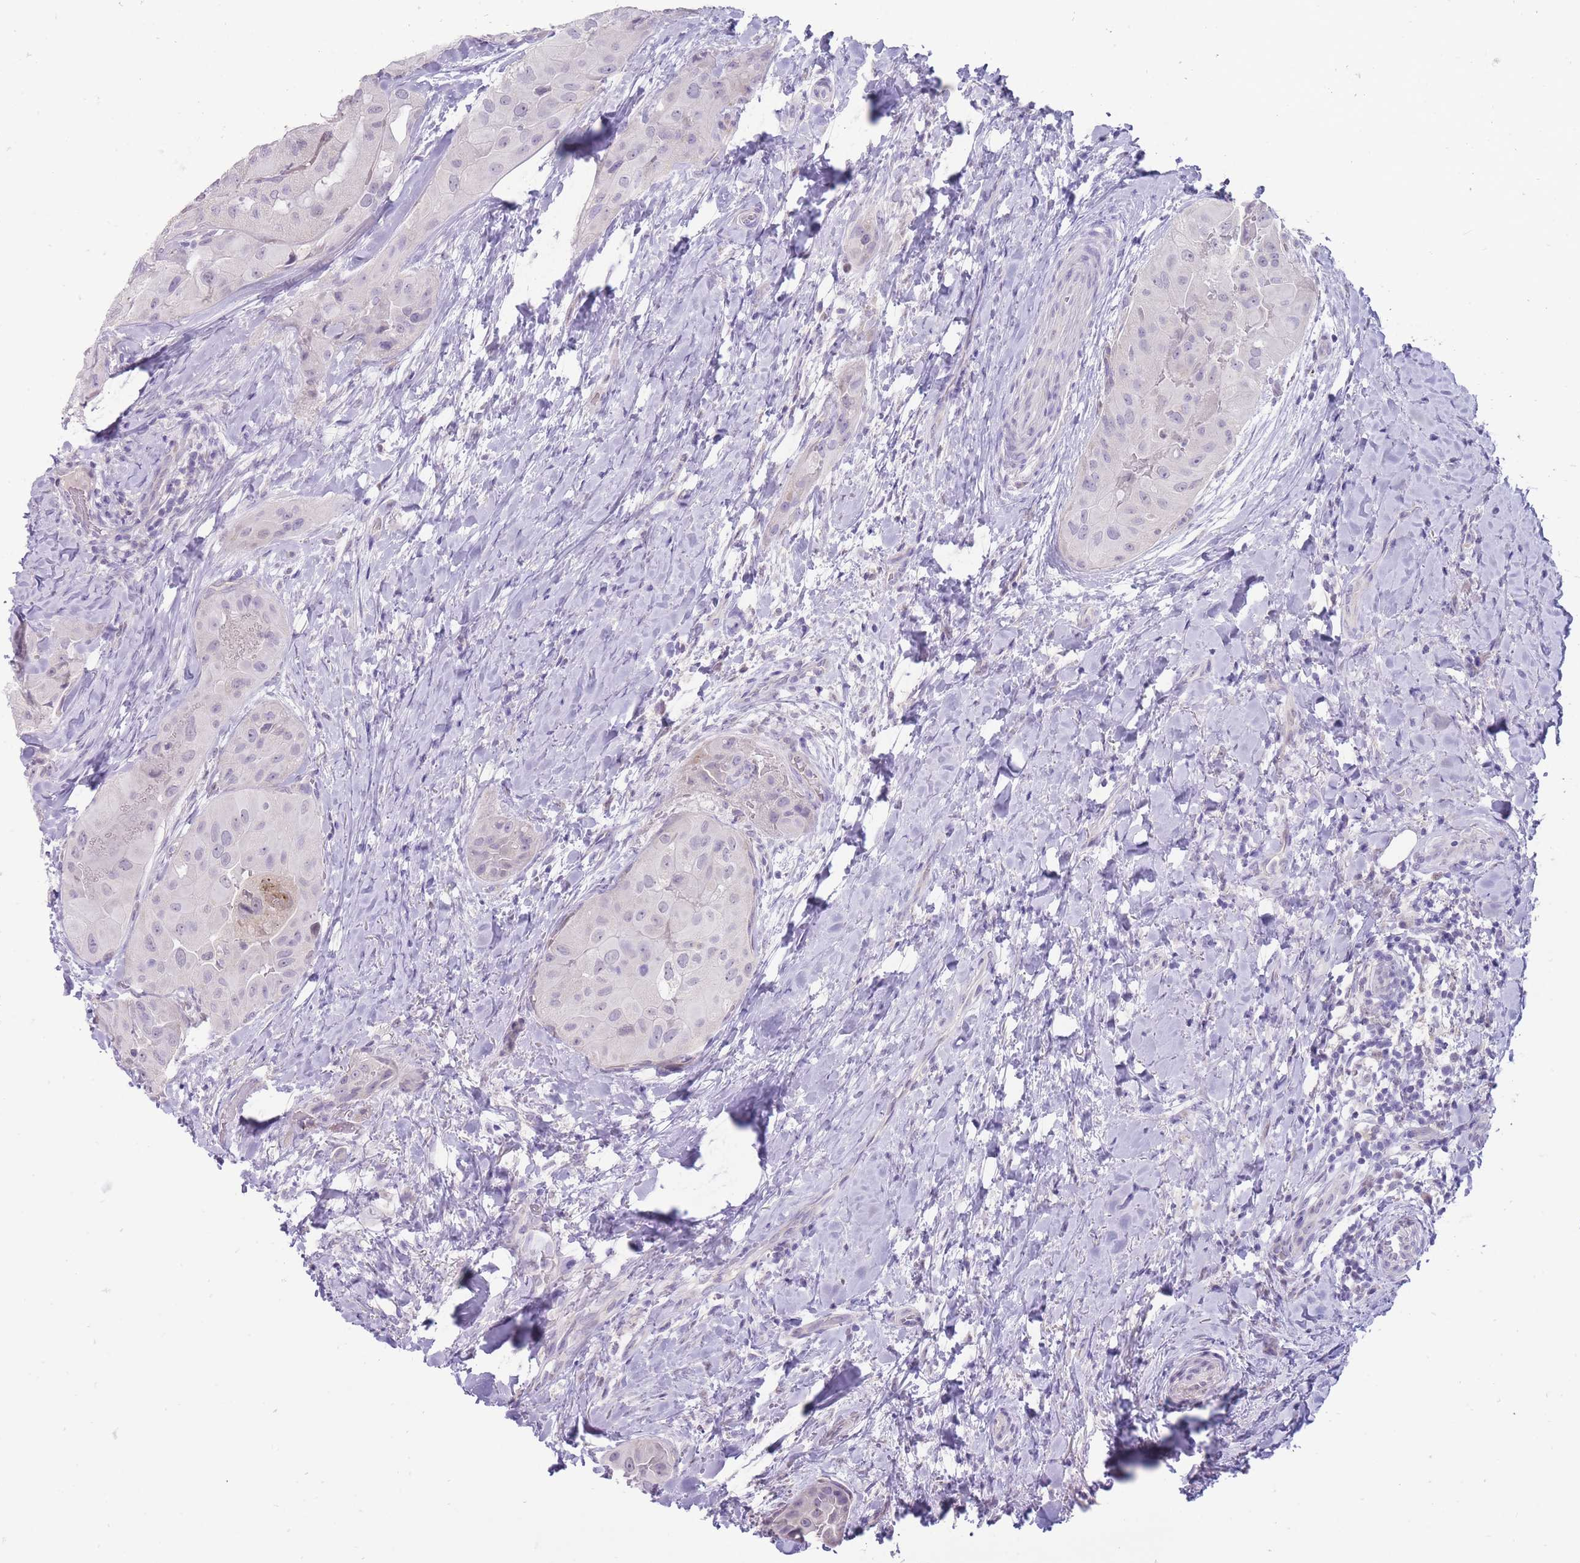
{"staining": {"intensity": "negative", "quantity": "none", "location": "none"}, "tissue": "thyroid cancer", "cell_type": "Tumor cells", "image_type": "cancer", "snomed": [{"axis": "morphology", "description": "Normal tissue, NOS"}, {"axis": "morphology", "description": "Papillary adenocarcinoma, NOS"}, {"axis": "topography", "description": "Thyroid gland"}], "caption": "High power microscopy micrograph of an immunohistochemistry (IHC) image of papillary adenocarcinoma (thyroid), revealing no significant expression in tumor cells.", "gene": "ERICH4", "patient": {"sex": "female", "age": 59}}